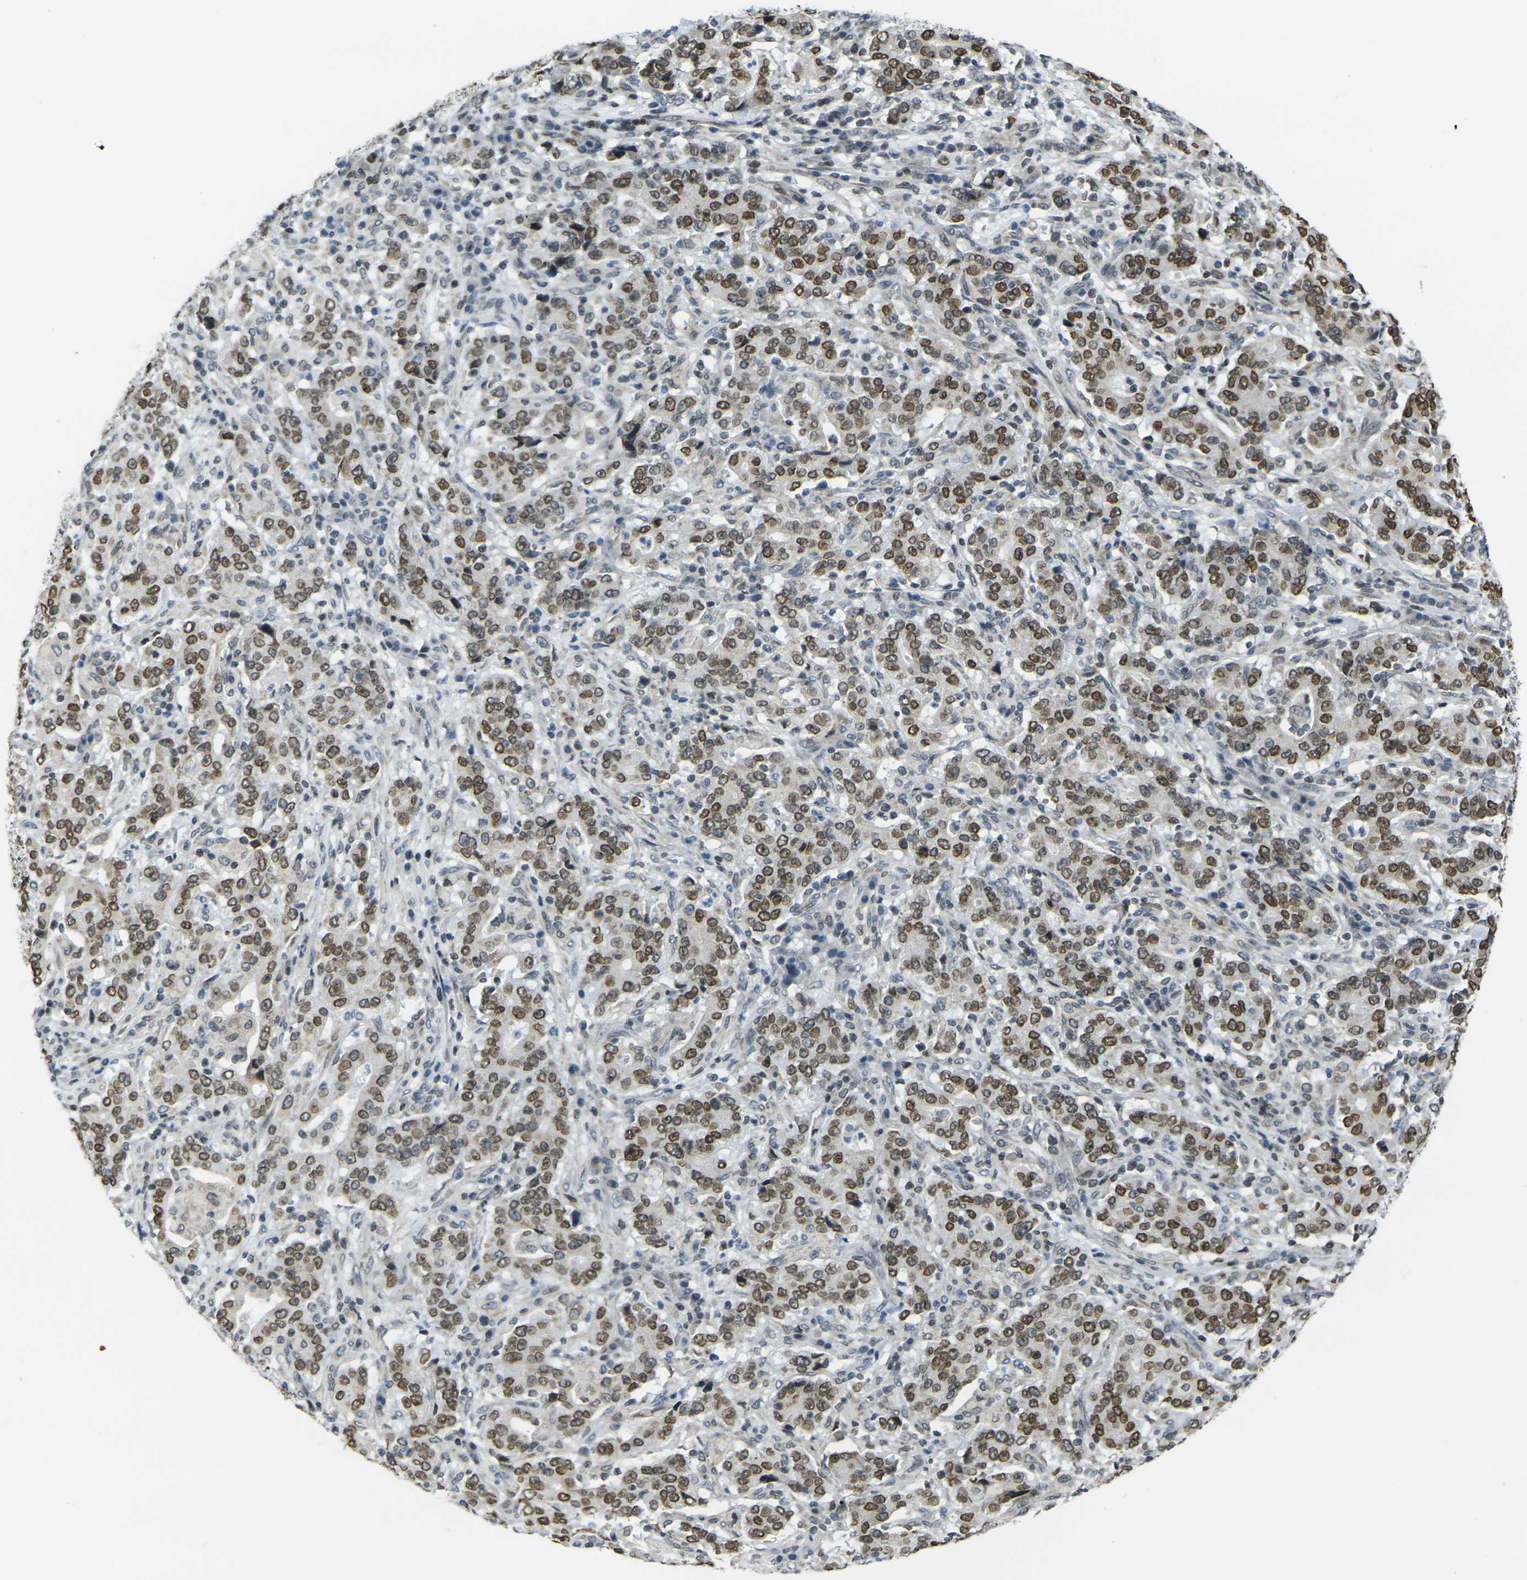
{"staining": {"intensity": "strong", "quantity": "25%-75%", "location": "cytoplasmic/membranous,nuclear"}, "tissue": "stomach cancer", "cell_type": "Tumor cells", "image_type": "cancer", "snomed": [{"axis": "morphology", "description": "Normal tissue, NOS"}, {"axis": "morphology", "description": "Adenocarcinoma, NOS"}, {"axis": "topography", "description": "Stomach, upper"}, {"axis": "topography", "description": "Stomach"}], "caption": "Human stomach cancer (adenocarcinoma) stained with a protein marker exhibits strong staining in tumor cells.", "gene": "BRDT", "patient": {"sex": "male", "age": 59}}